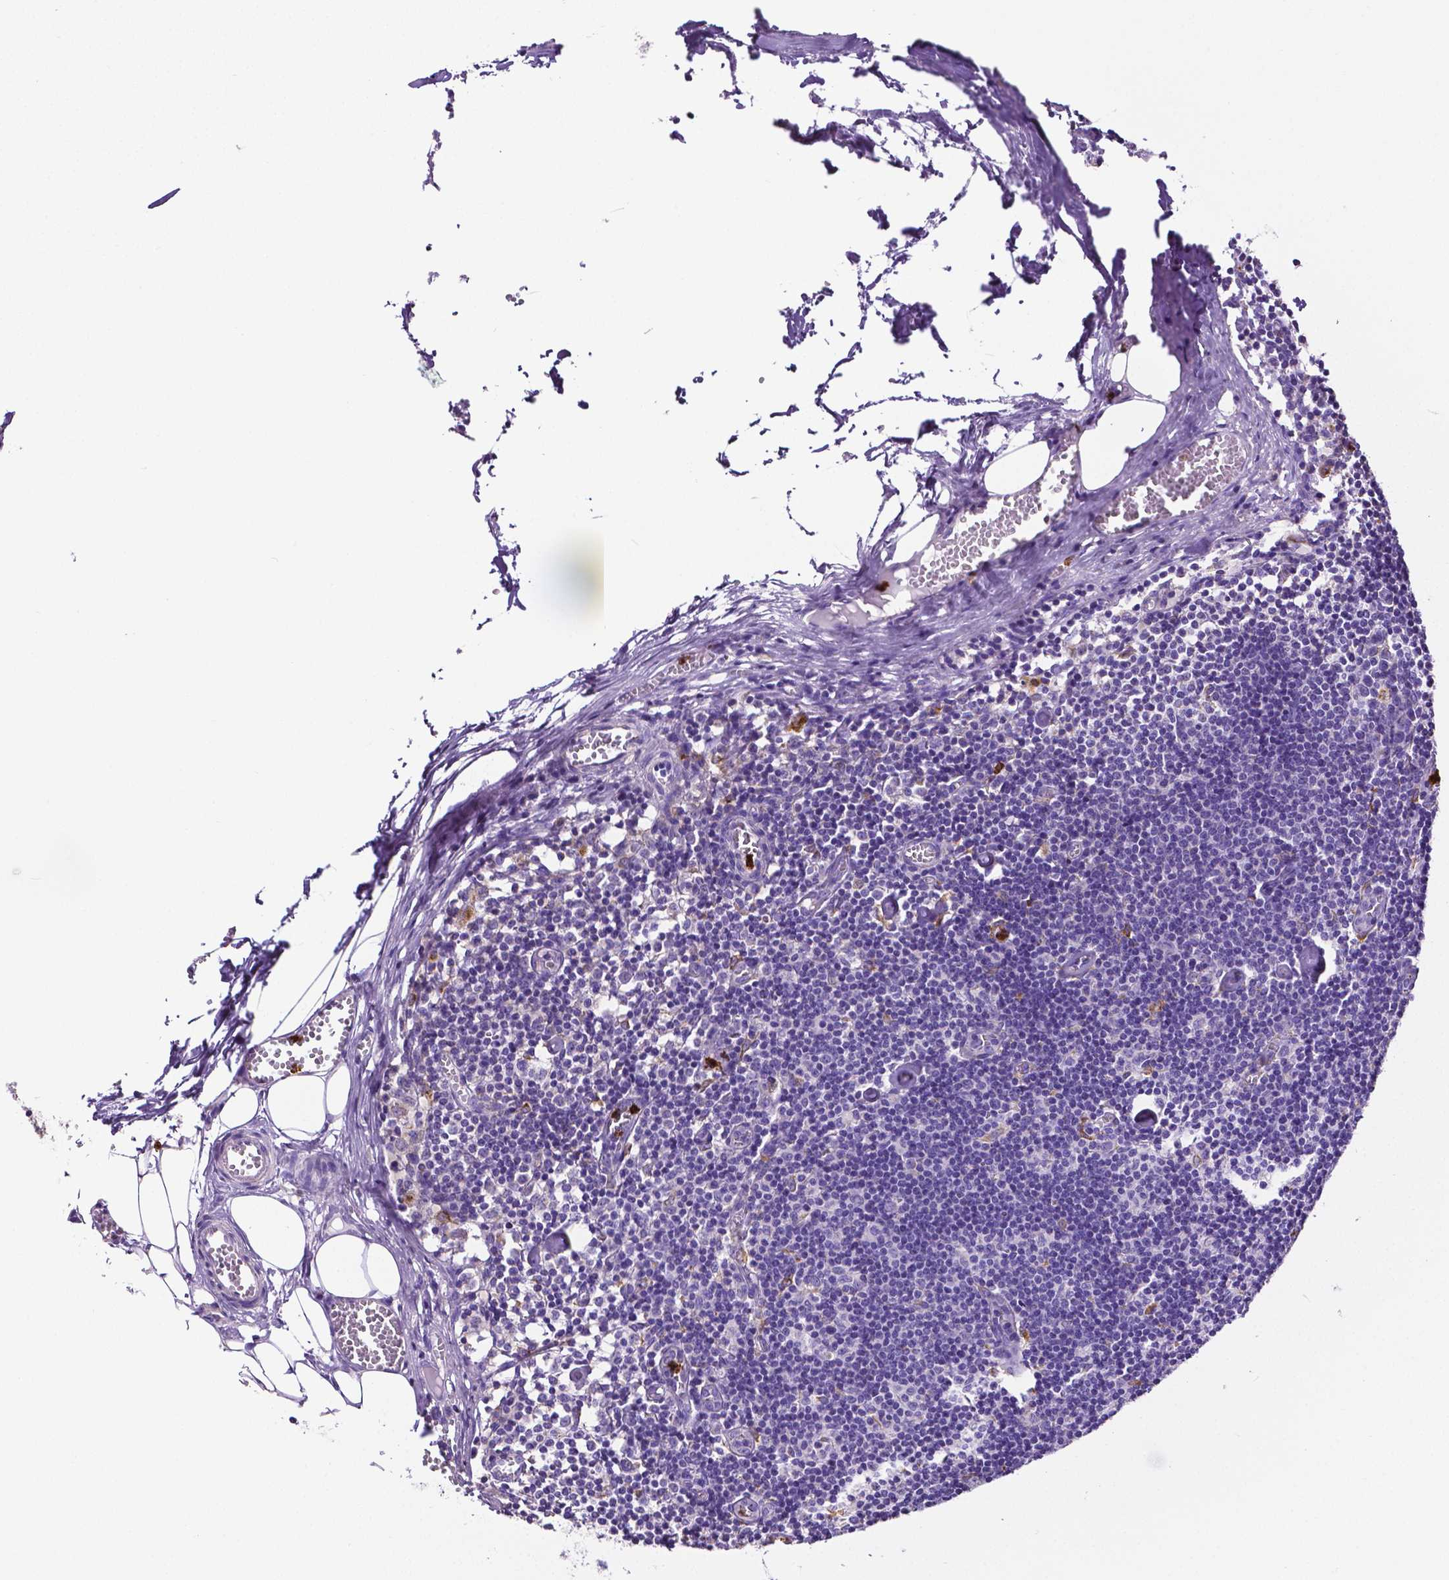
{"staining": {"intensity": "strong", "quantity": "<25%", "location": "cytoplasmic/membranous"}, "tissue": "lymph node", "cell_type": "Non-germinal center cells", "image_type": "normal", "snomed": [{"axis": "morphology", "description": "Normal tissue, NOS"}, {"axis": "topography", "description": "Lymph node"}], "caption": "An image of lymph node stained for a protein exhibits strong cytoplasmic/membranous brown staining in non-germinal center cells.", "gene": "MMP9", "patient": {"sex": "female", "age": 52}}